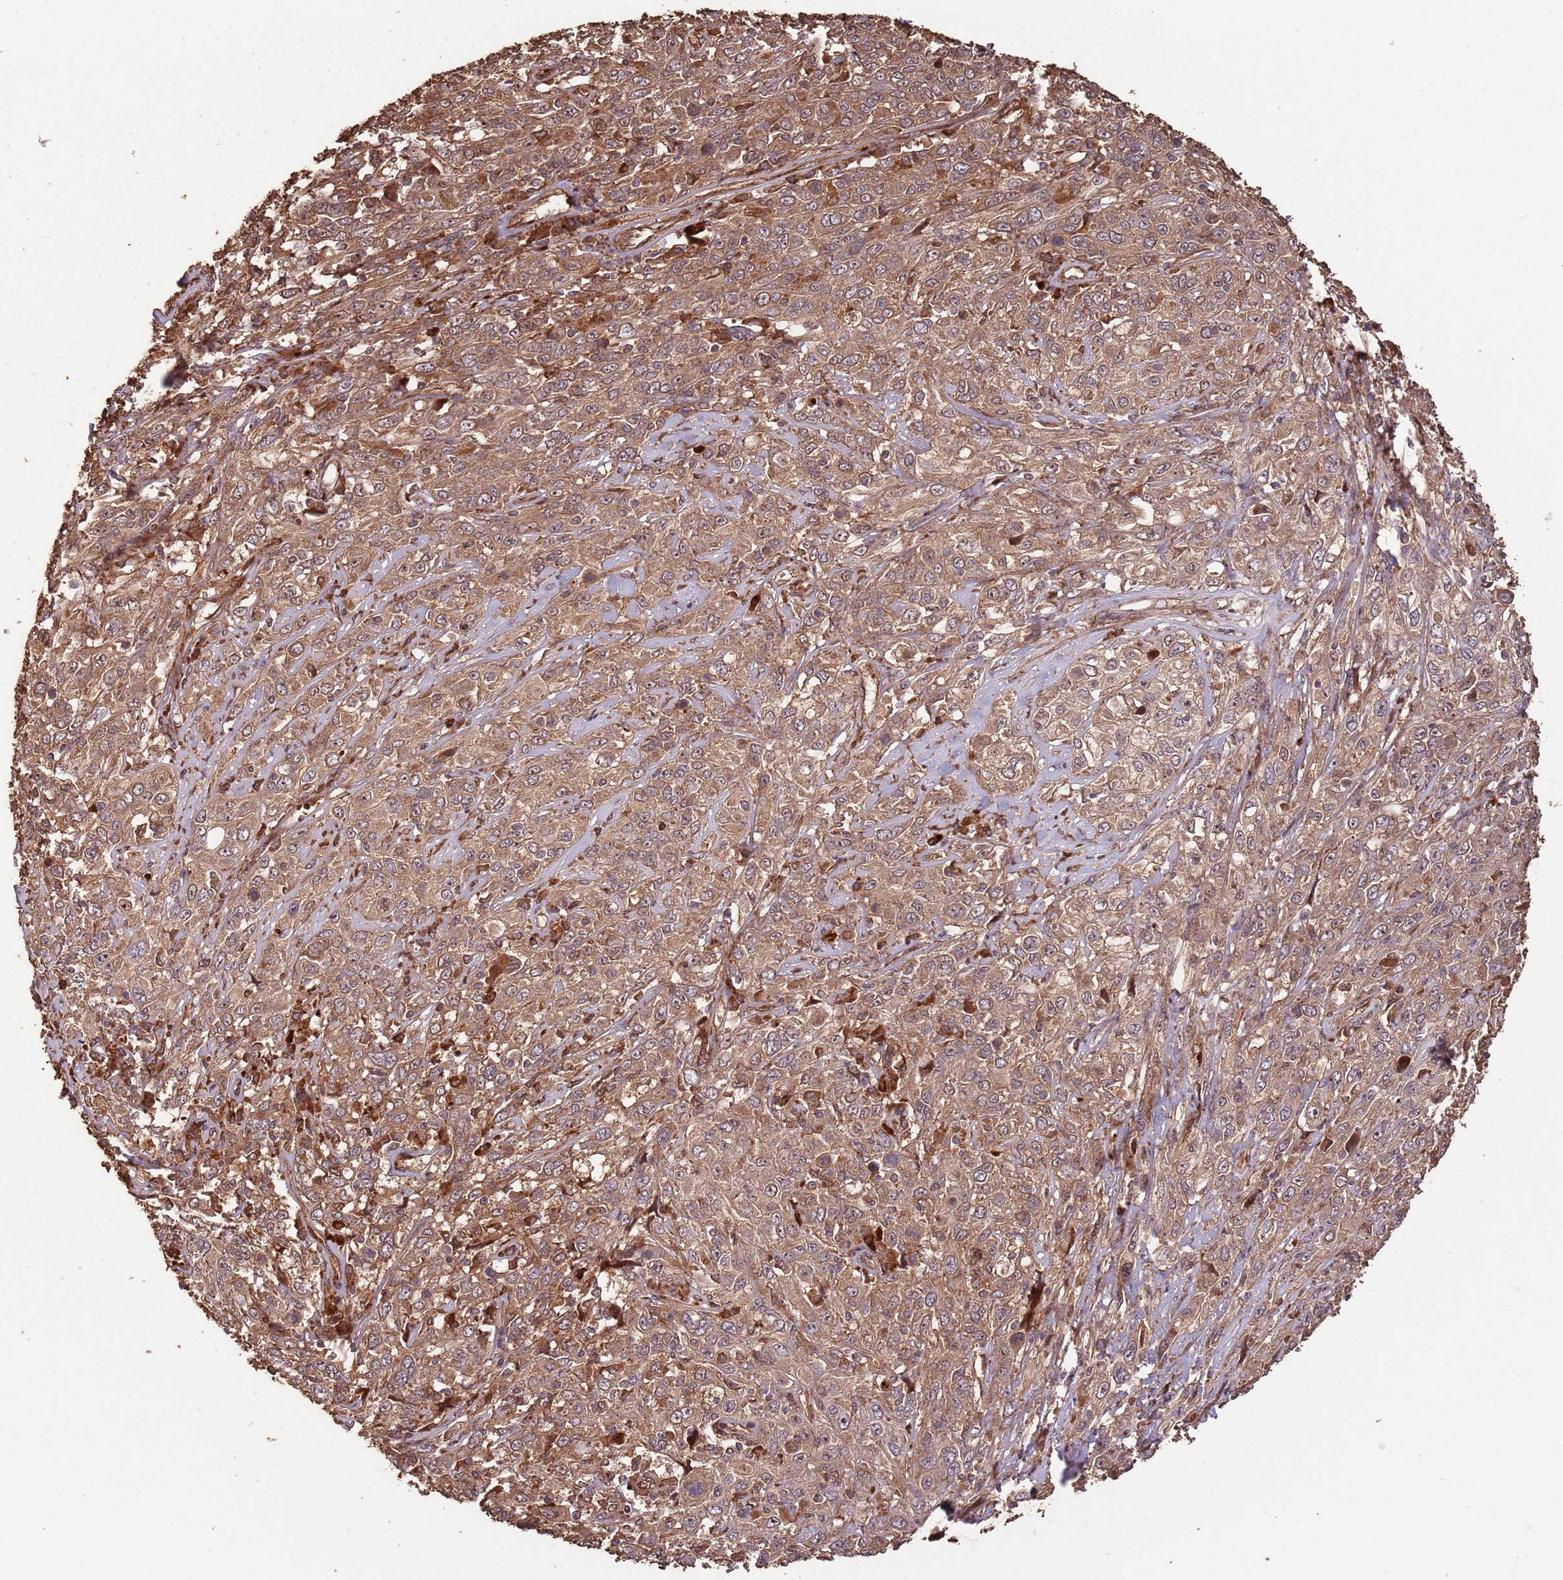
{"staining": {"intensity": "moderate", "quantity": ">75%", "location": "cytoplasmic/membranous"}, "tissue": "cervical cancer", "cell_type": "Tumor cells", "image_type": "cancer", "snomed": [{"axis": "morphology", "description": "Squamous cell carcinoma, NOS"}, {"axis": "topography", "description": "Cervix"}], "caption": "Protein expression analysis of cervical cancer shows moderate cytoplasmic/membranous positivity in about >75% of tumor cells.", "gene": "ZNF428", "patient": {"sex": "female", "age": 46}}